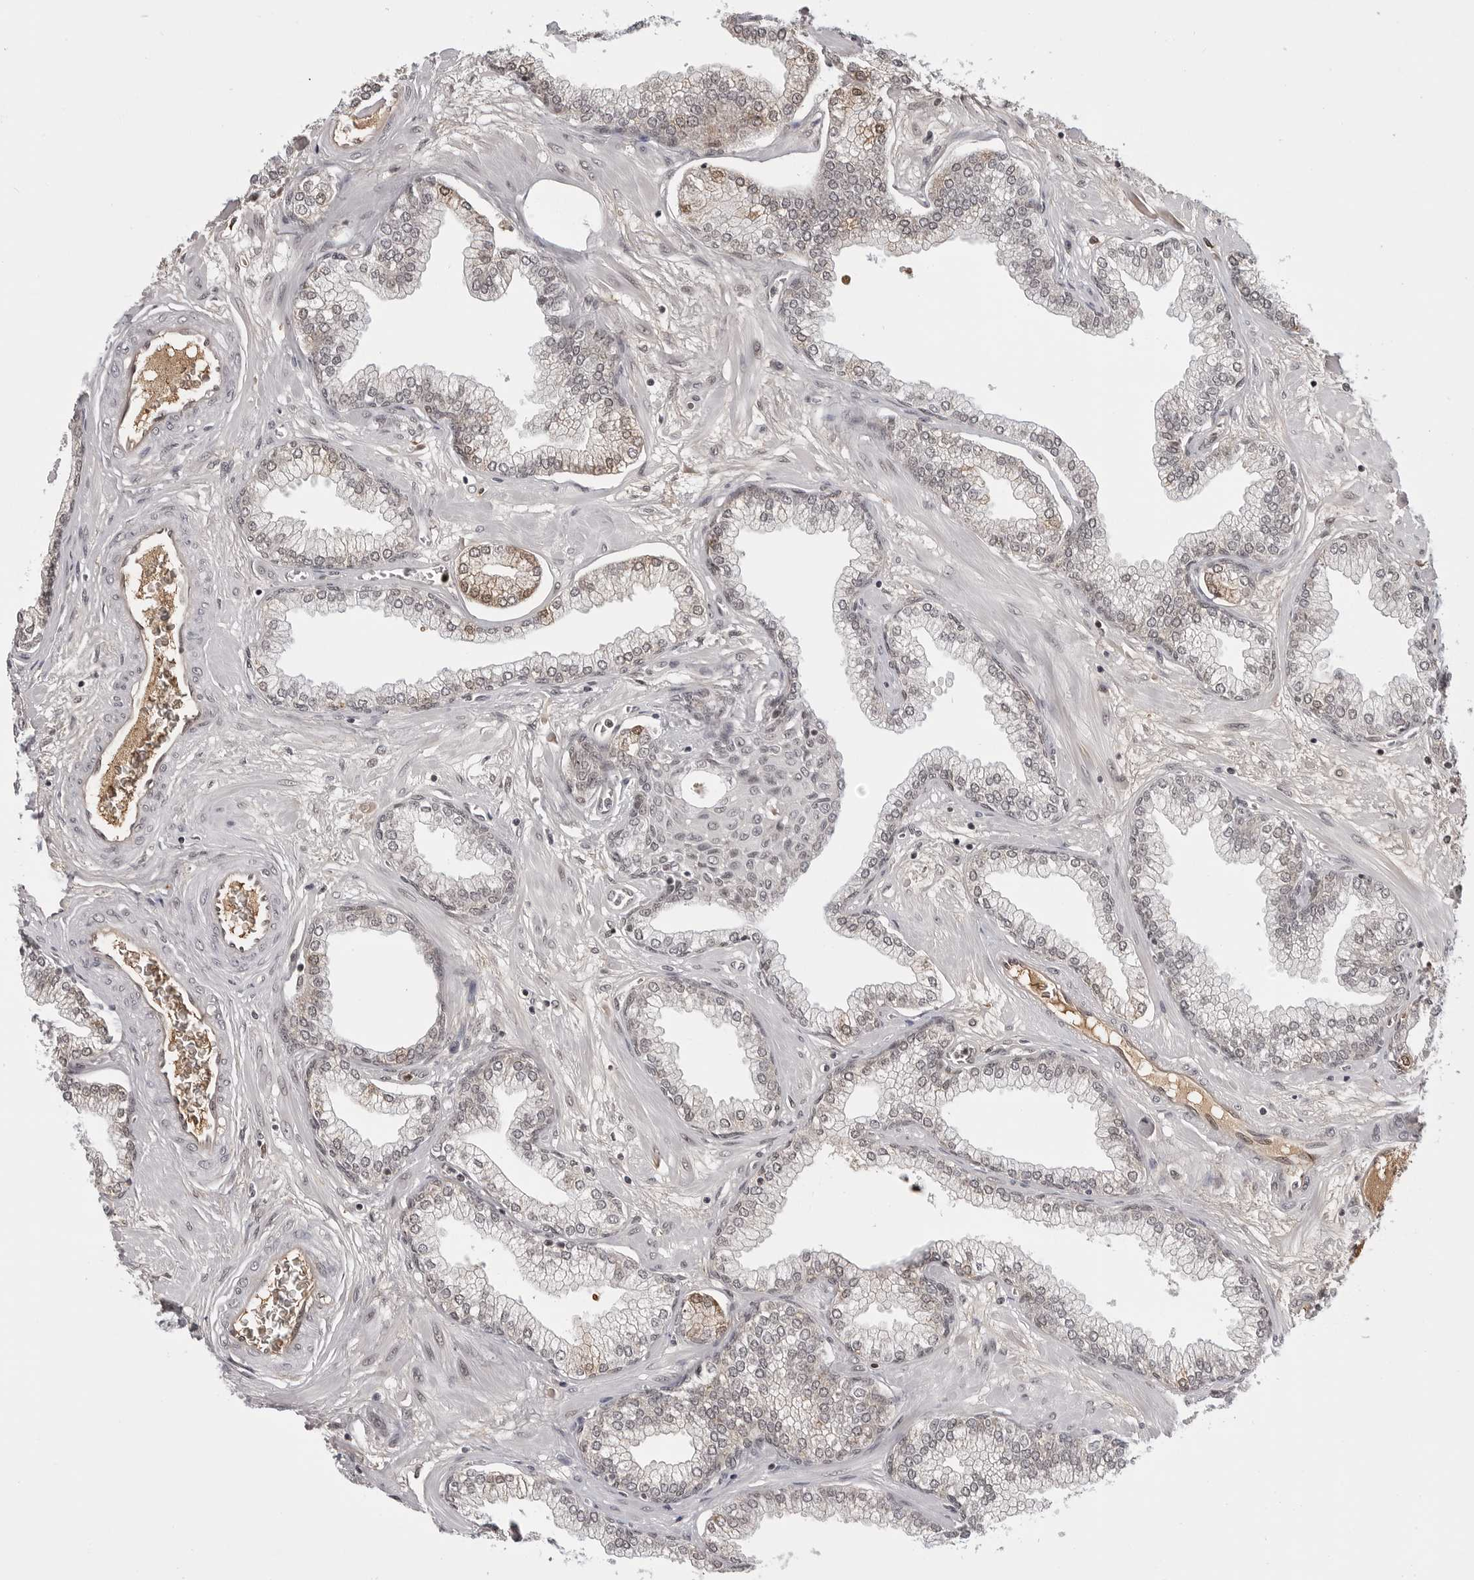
{"staining": {"intensity": "moderate", "quantity": "<25%", "location": "nuclear"}, "tissue": "prostate", "cell_type": "Glandular cells", "image_type": "normal", "snomed": [{"axis": "morphology", "description": "Normal tissue, NOS"}, {"axis": "morphology", "description": "Urothelial carcinoma, Low grade"}, {"axis": "topography", "description": "Urinary bladder"}, {"axis": "topography", "description": "Prostate"}], "caption": "This micrograph demonstrates benign prostate stained with IHC to label a protein in brown. The nuclear of glandular cells show moderate positivity for the protein. Nuclei are counter-stained blue.", "gene": "PHF3", "patient": {"sex": "male", "age": 60}}